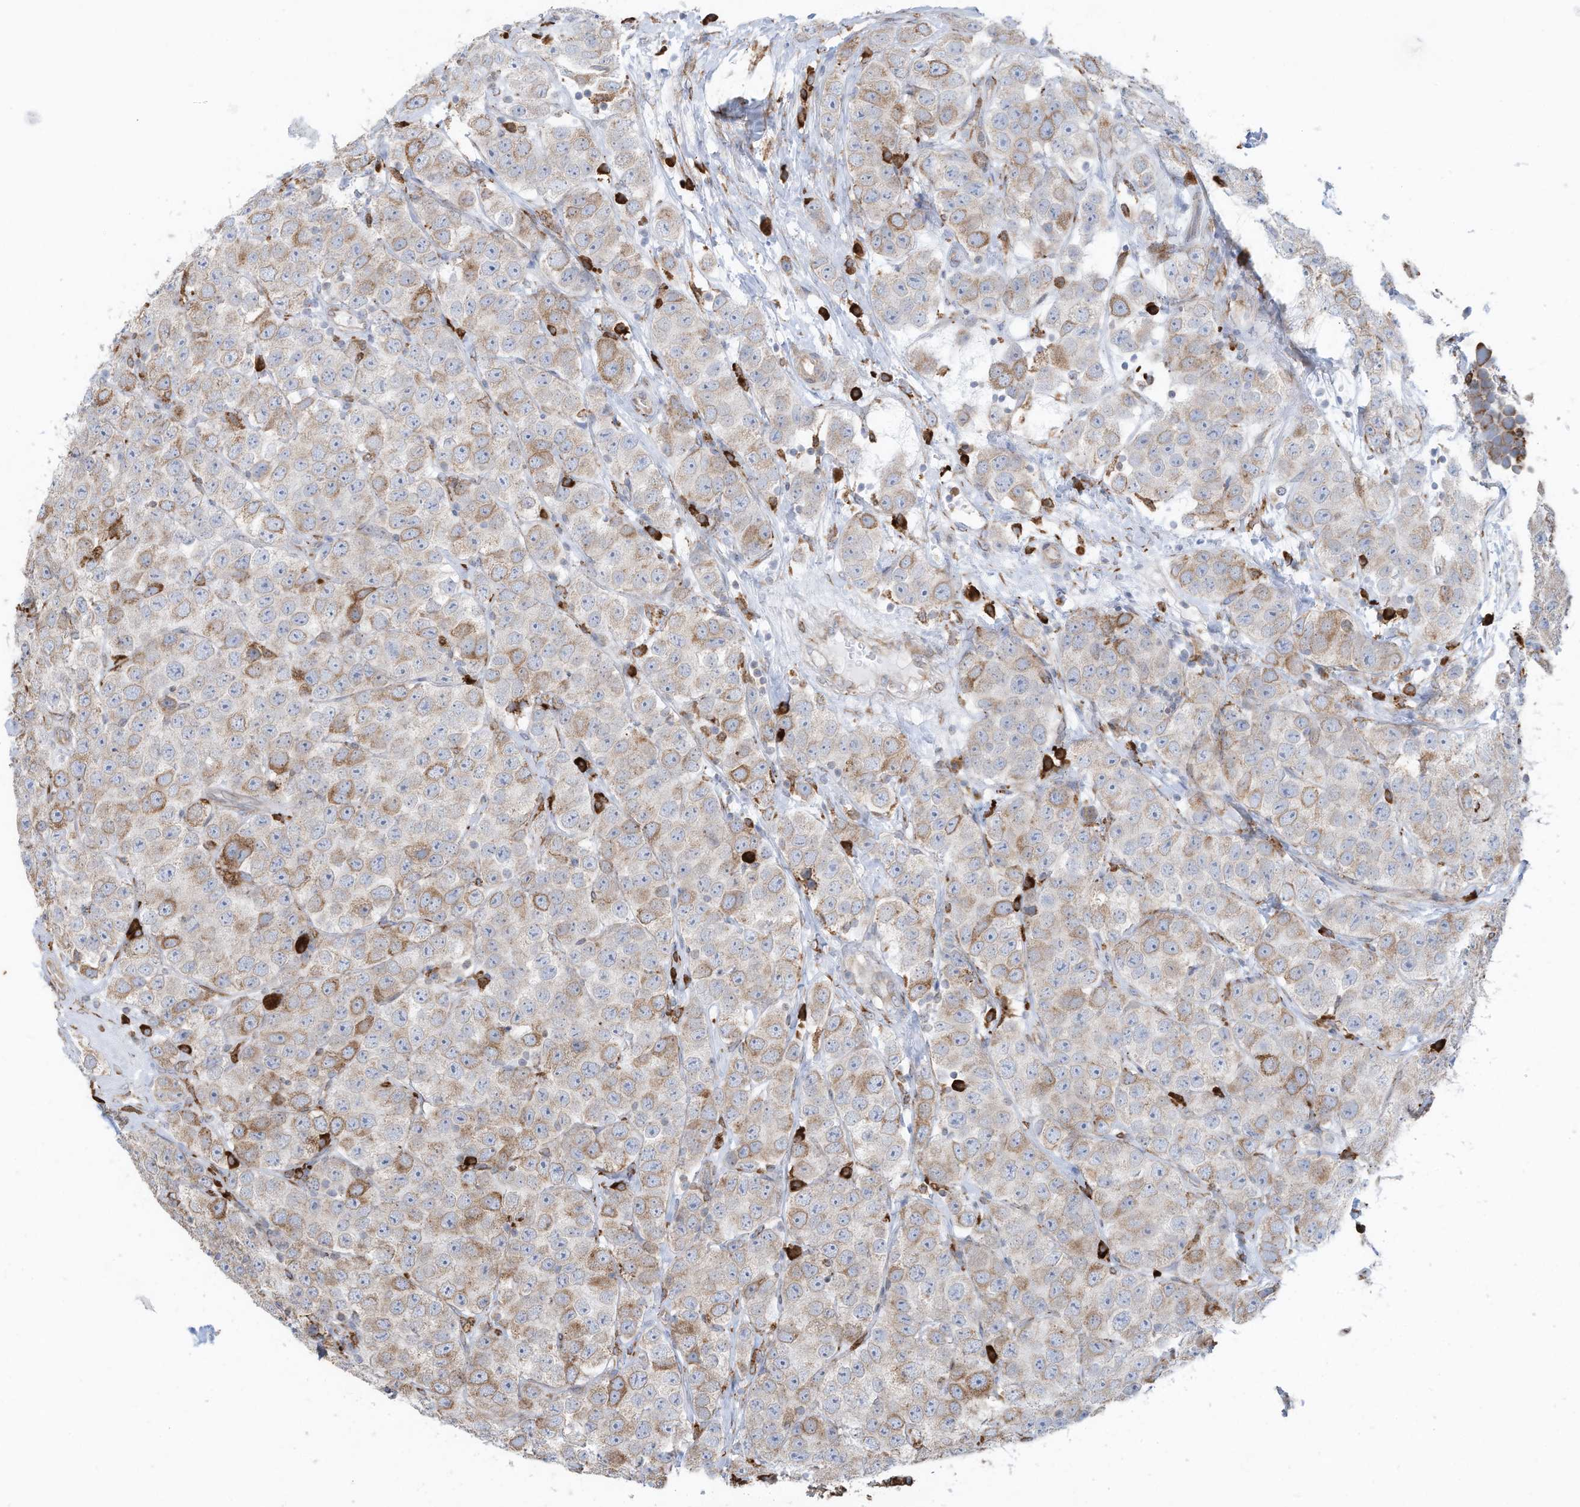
{"staining": {"intensity": "moderate", "quantity": "<25%", "location": "cytoplasmic/membranous"}, "tissue": "testis cancer", "cell_type": "Tumor cells", "image_type": "cancer", "snomed": [{"axis": "morphology", "description": "Seminoma, NOS"}, {"axis": "topography", "description": "Testis"}], "caption": "This histopathology image displays testis cancer stained with immunohistochemistry to label a protein in brown. The cytoplasmic/membranous of tumor cells show moderate positivity for the protein. Nuclei are counter-stained blue.", "gene": "ZNF354C", "patient": {"sex": "male", "age": 28}}